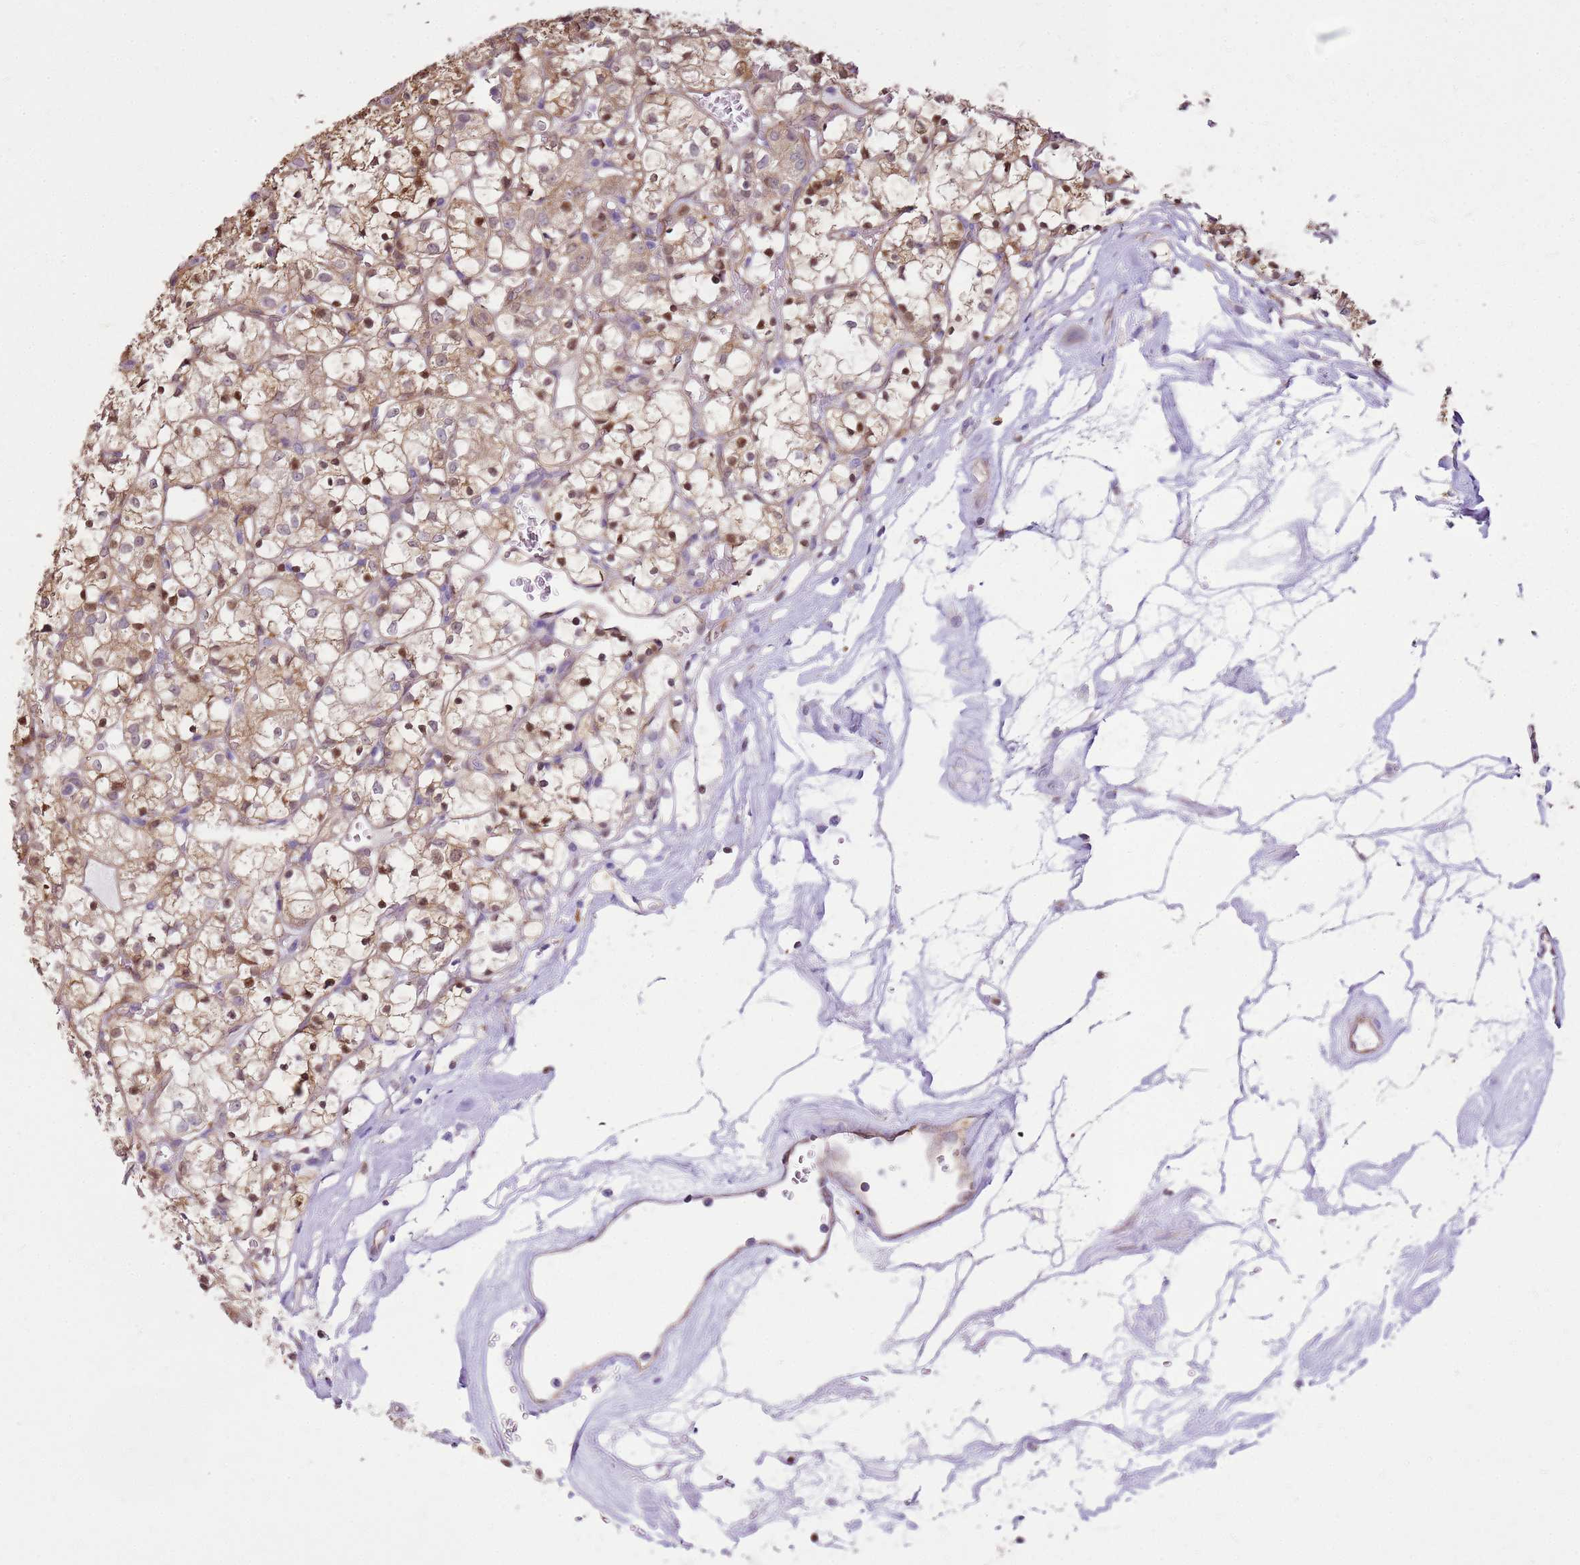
{"staining": {"intensity": "weak", "quantity": ">75%", "location": "cytoplasmic/membranous,nuclear"}, "tissue": "renal cancer", "cell_type": "Tumor cells", "image_type": "cancer", "snomed": [{"axis": "morphology", "description": "Adenocarcinoma, NOS"}, {"axis": "topography", "description": "Kidney"}], "caption": "Immunohistochemistry staining of adenocarcinoma (renal), which demonstrates low levels of weak cytoplasmic/membranous and nuclear positivity in about >75% of tumor cells indicating weak cytoplasmic/membranous and nuclear protein expression. The staining was performed using DAB (brown) for protein detection and nuclei were counterstained in hematoxylin (blue).", "gene": "YWHAE", "patient": {"sex": "female", "age": 69}}